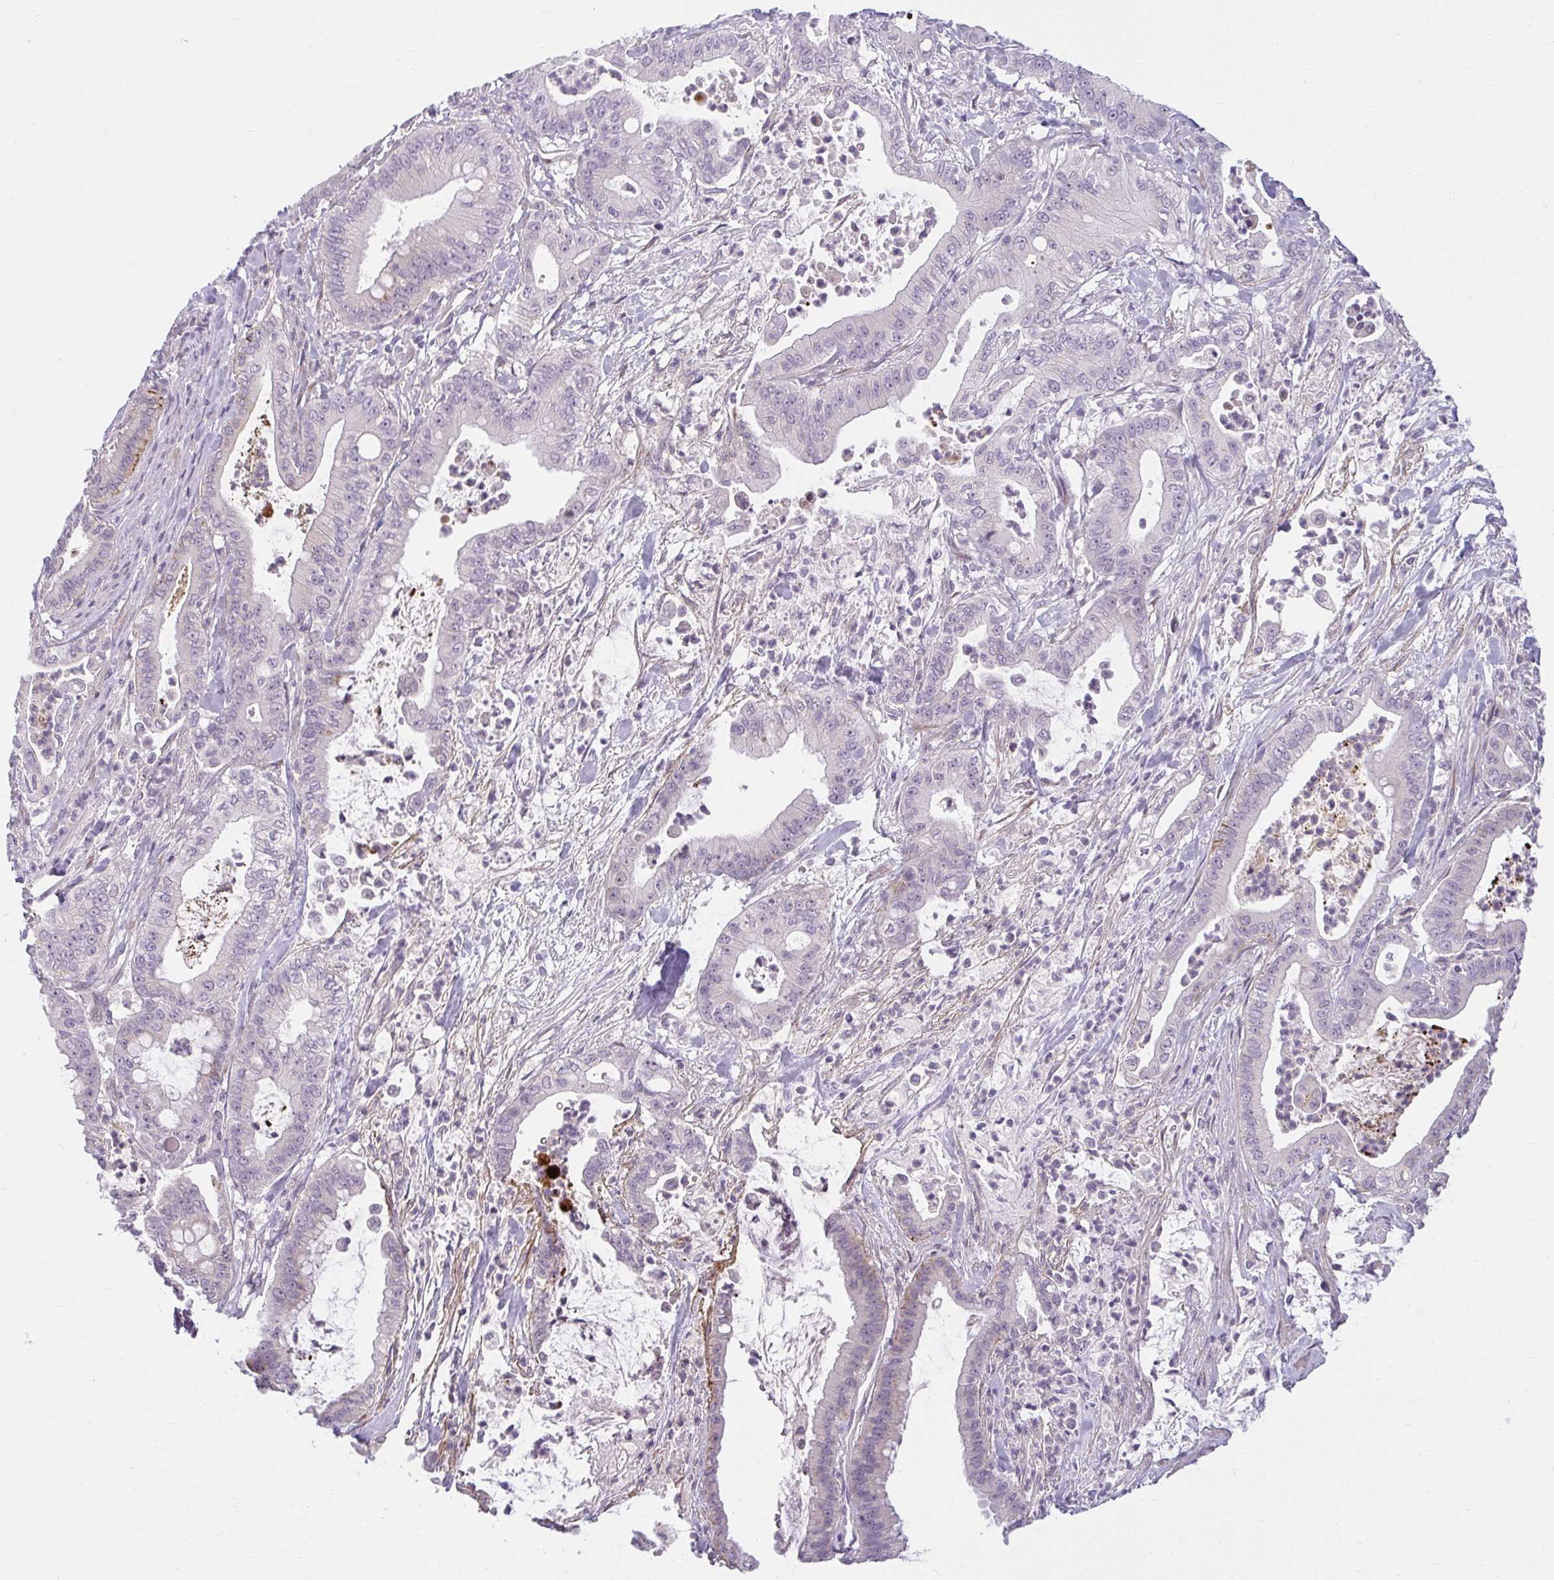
{"staining": {"intensity": "negative", "quantity": "none", "location": "none"}, "tissue": "pancreatic cancer", "cell_type": "Tumor cells", "image_type": "cancer", "snomed": [{"axis": "morphology", "description": "Adenocarcinoma, NOS"}, {"axis": "topography", "description": "Pancreas"}], "caption": "Photomicrograph shows no protein expression in tumor cells of pancreatic cancer tissue.", "gene": "ZFYVE26", "patient": {"sex": "male", "age": 71}}